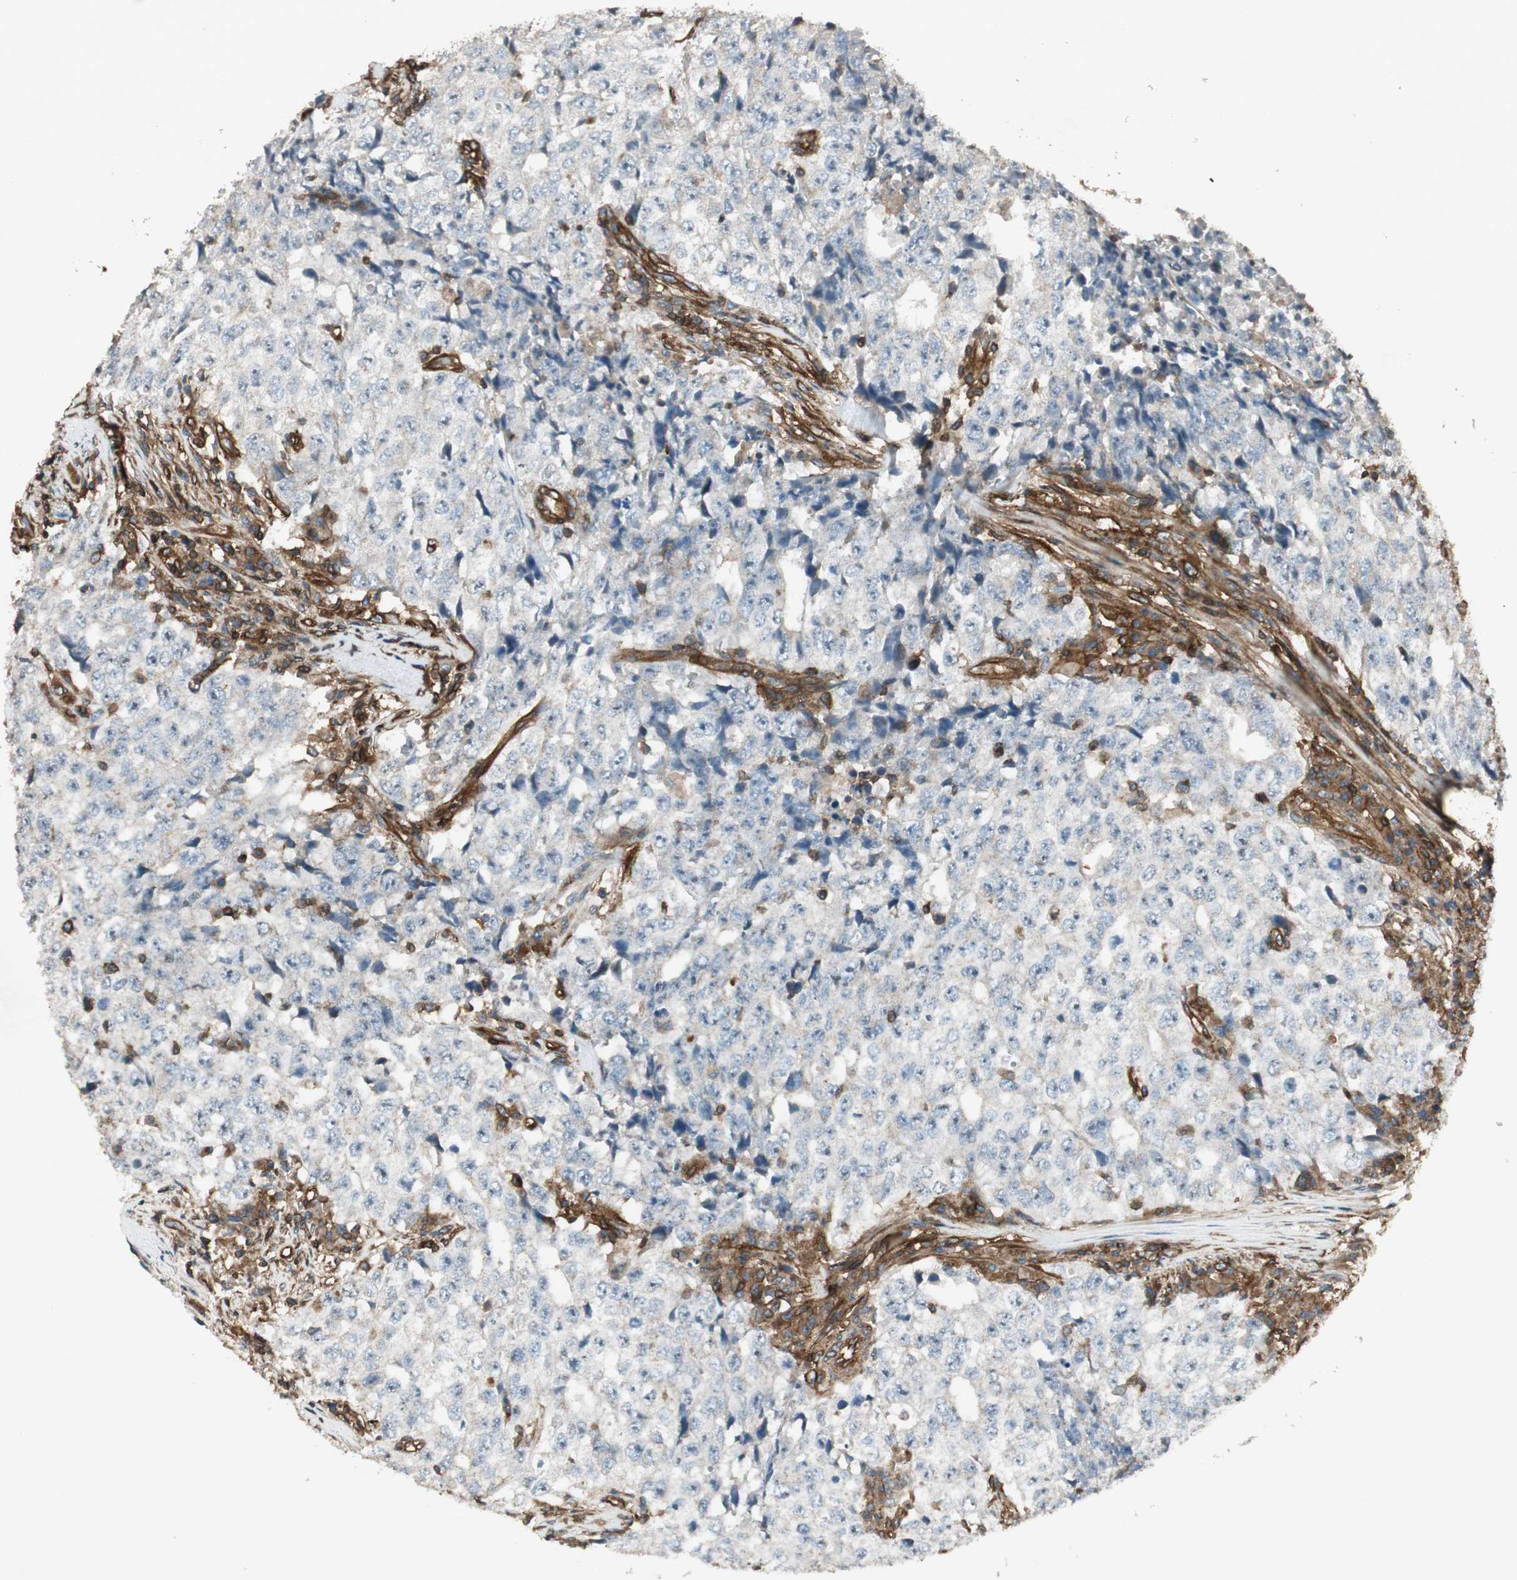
{"staining": {"intensity": "negative", "quantity": "none", "location": "none"}, "tissue": "testis cancer", "cell_type": "Tumor cells", "image_type": "cancer", "snomed": [{"axis": "morphology", "description": "Necrosis, NOS"}, {"axis": "morphology", "description": "Carcinoma, Embryonal, NOS"}, {"axis": "topography", "description": "Testis"}], "caption": "High power microscopy histopathology image of an immunohistochemistry (IHC) photomicrograph of testis cancer (embryonal carcinoma), revealing no significant staining in tumor cells.", "gene": "BTN3A3", "patient": {"sex": "male", "age": 19}}